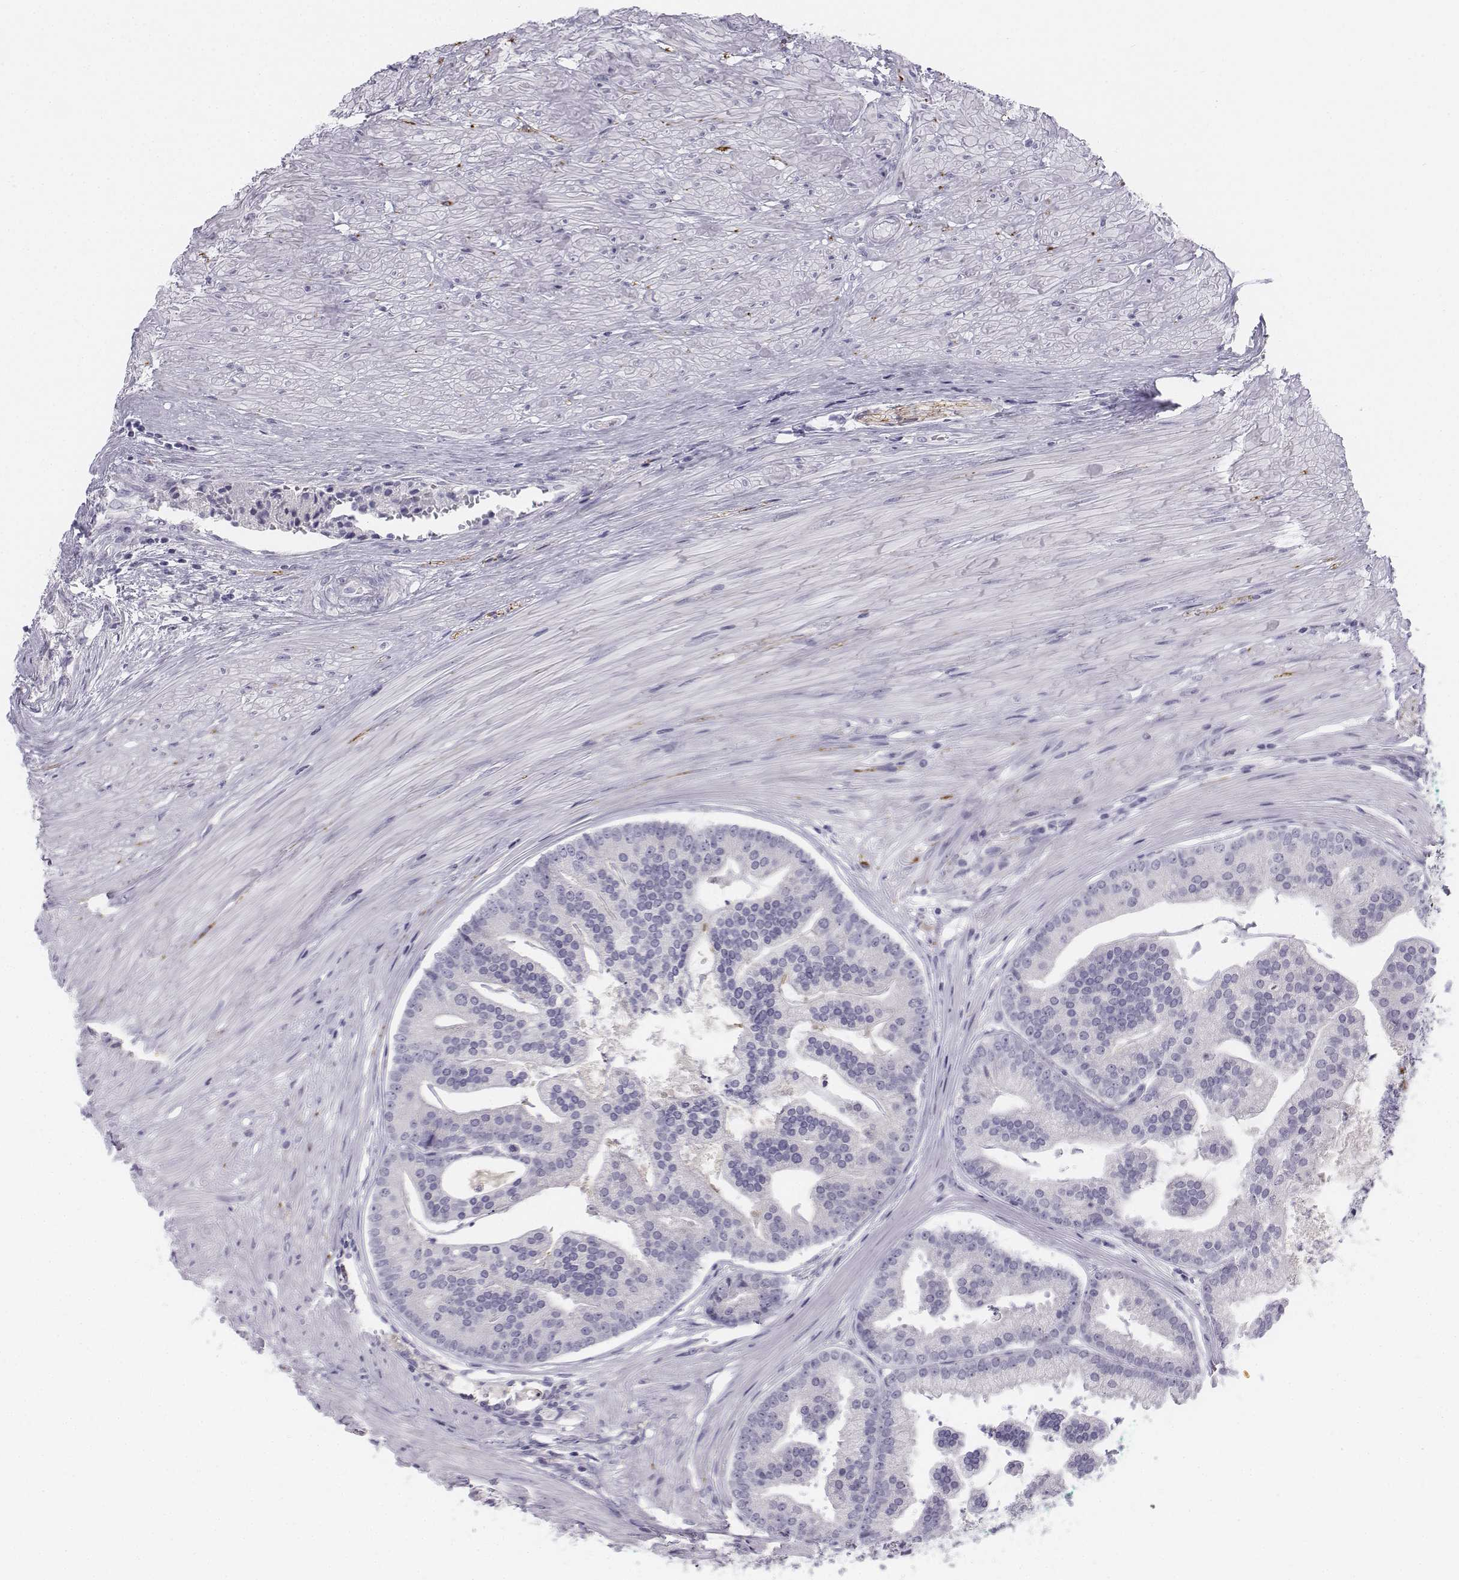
{"staining": {"intensity": "negative", "quantity": "none", "location": "none"}, "tissue": "prostate cancer", "cell_type": "Tumor cells", "image_type": "cancer", "snomed": [{"axis": "morphology", "description": "Adenocarcinoma, NOS"}, {"axis": "topography", "description": "Prostate and seminal vesicle, NOS"}, {"axis": "topography", "description": "Prostate"}], "caption": "The photomicrograph exhibits no staining of tumor cells in prostate cancer (adenocarcinoma).", "gene": "TH", "patient": {"sex": "male", "age": 44}}